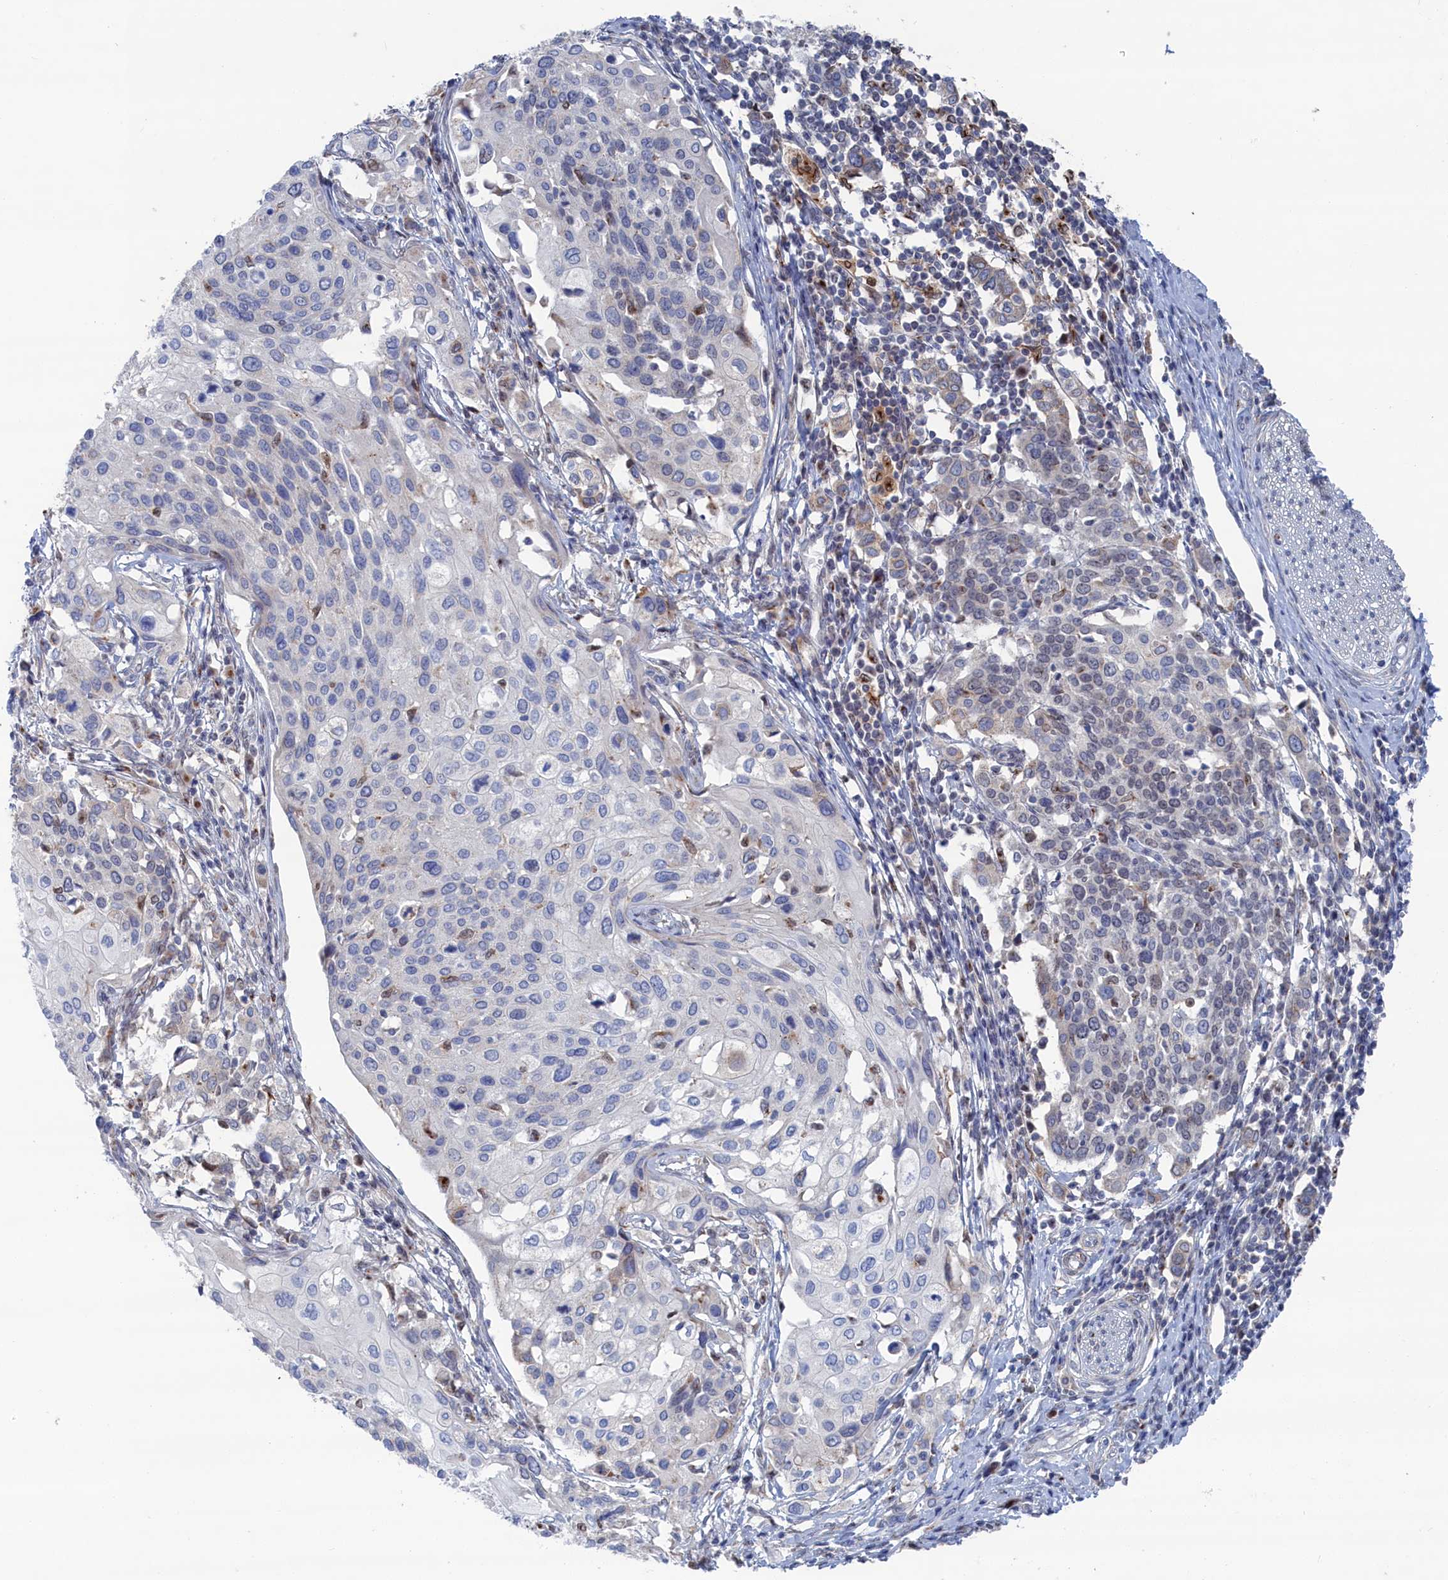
{"staining": {"intensity": "negative", "quantity": "none", "location": "none"}, "tissue": "cervical cancer", "cell_type": "Tumor cells", "image_type": "cancer", "snomed": [{"axis": "morphology", "description": "Squamous cell carcinoma, NOS"}, {"axis": "topography", "description": "Cervix"}], "caption": "Immunohistochemistry (IHC) image of human squamous cell carcinoma (cervical) stained for a protein (brown), which exhibits no staining in tumor cells.", "gene": "IRX1", "patient": {"sex": "female", "age": 44}}